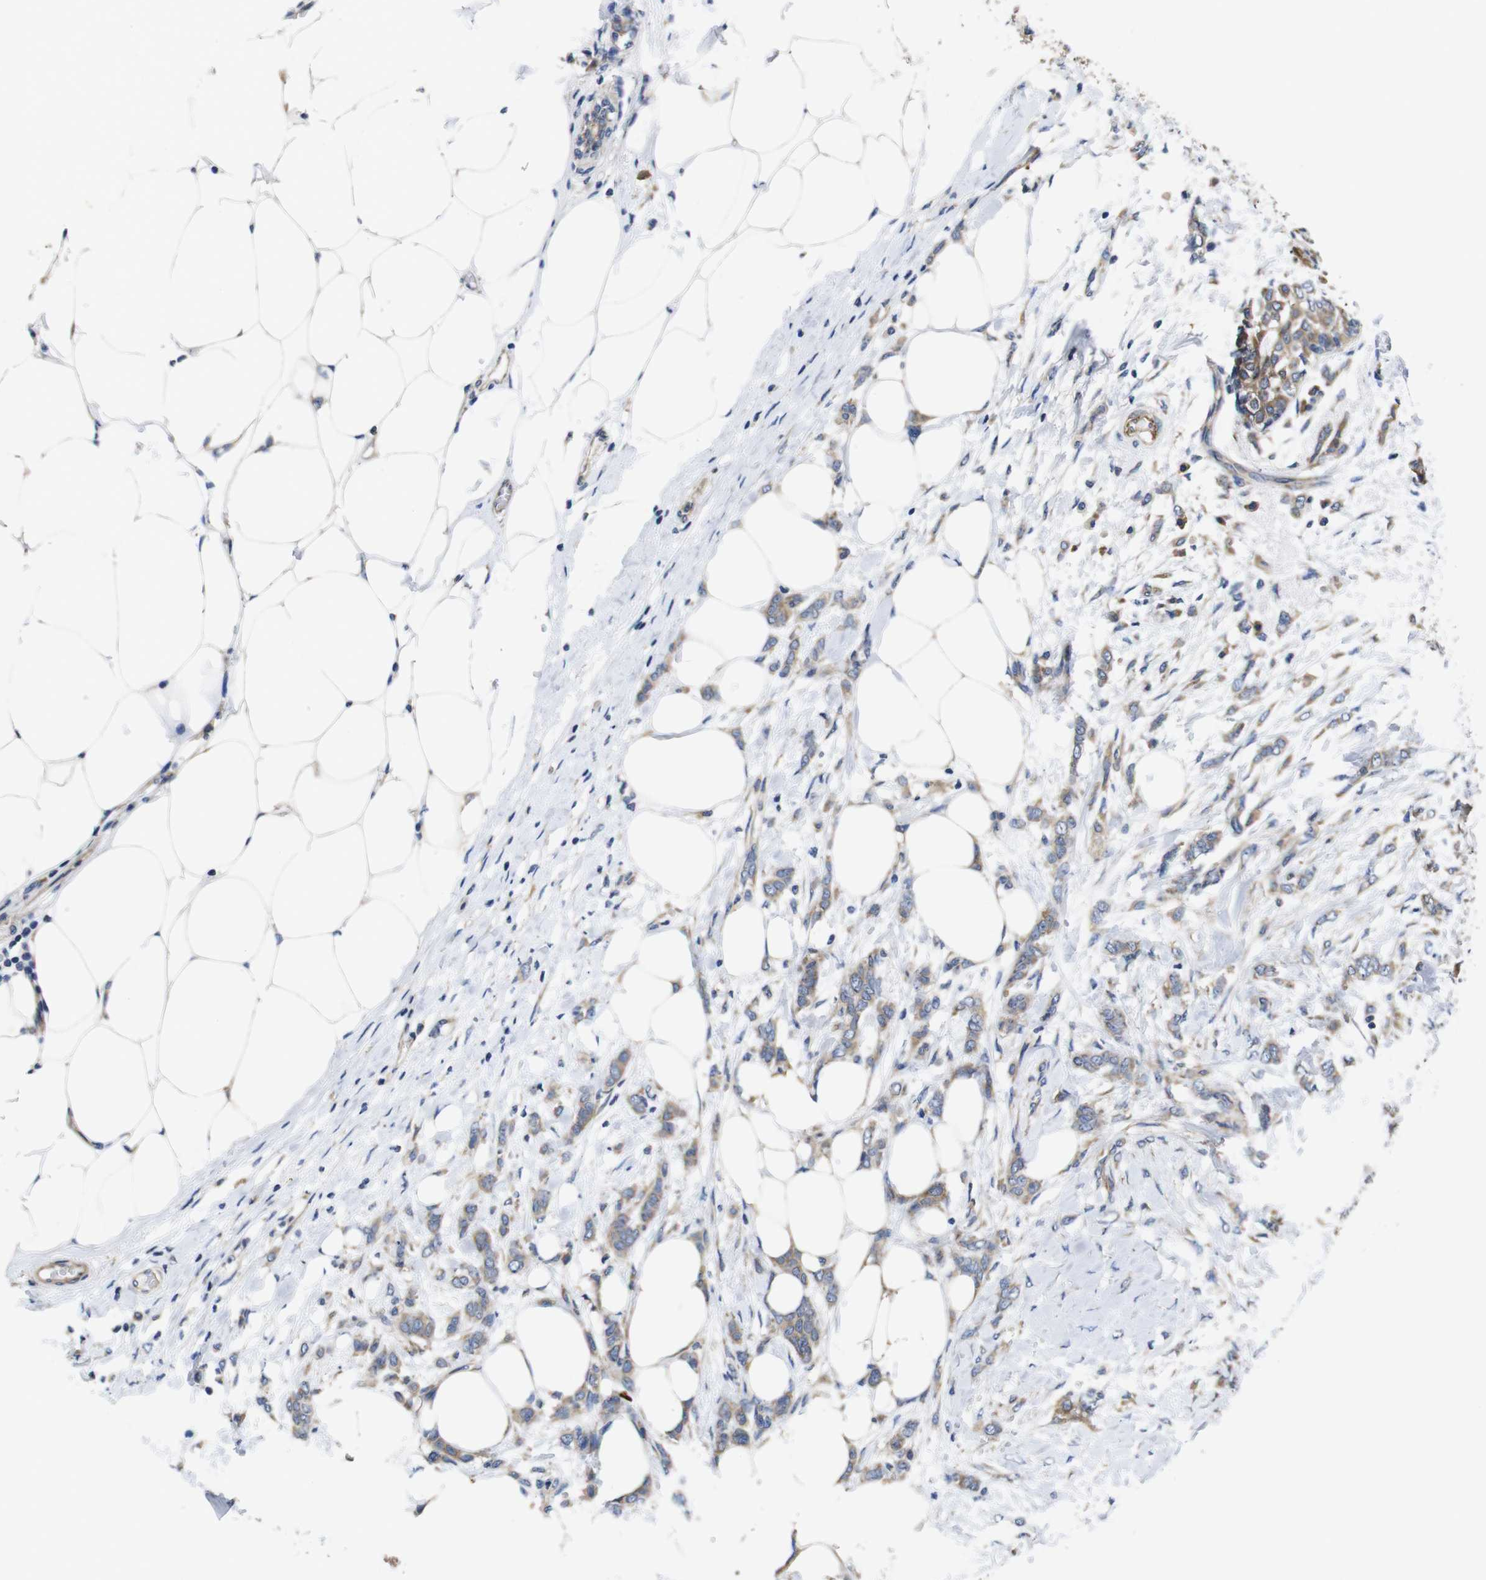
{"staining": {"intensity": "weak", "quantity": ">75%", "location": "cytoplasmic/membranous"}, "tissue": "breast cancer", "cell_type": "Tumor cells", "image_type": "cancer", "snomed": [{"axis": "morphology", "description": "Lobular carcinoma, in situ"}, {"axis": "morphology", "description": "Lobular carcinoma"}, {"axis": "topography", "description": "Breast"}], "caption": "Protein staining of breast cancer tissue exhibits weak cytoplasmic/membranous staining in about >75% of tumor cells. Using DAB (brown) and hematoxylin (blue) stains, captured at high magnification using brightfield microscopy.", "gene": "MARCHF7", "patient": {"sex": "female", "age": 41}}